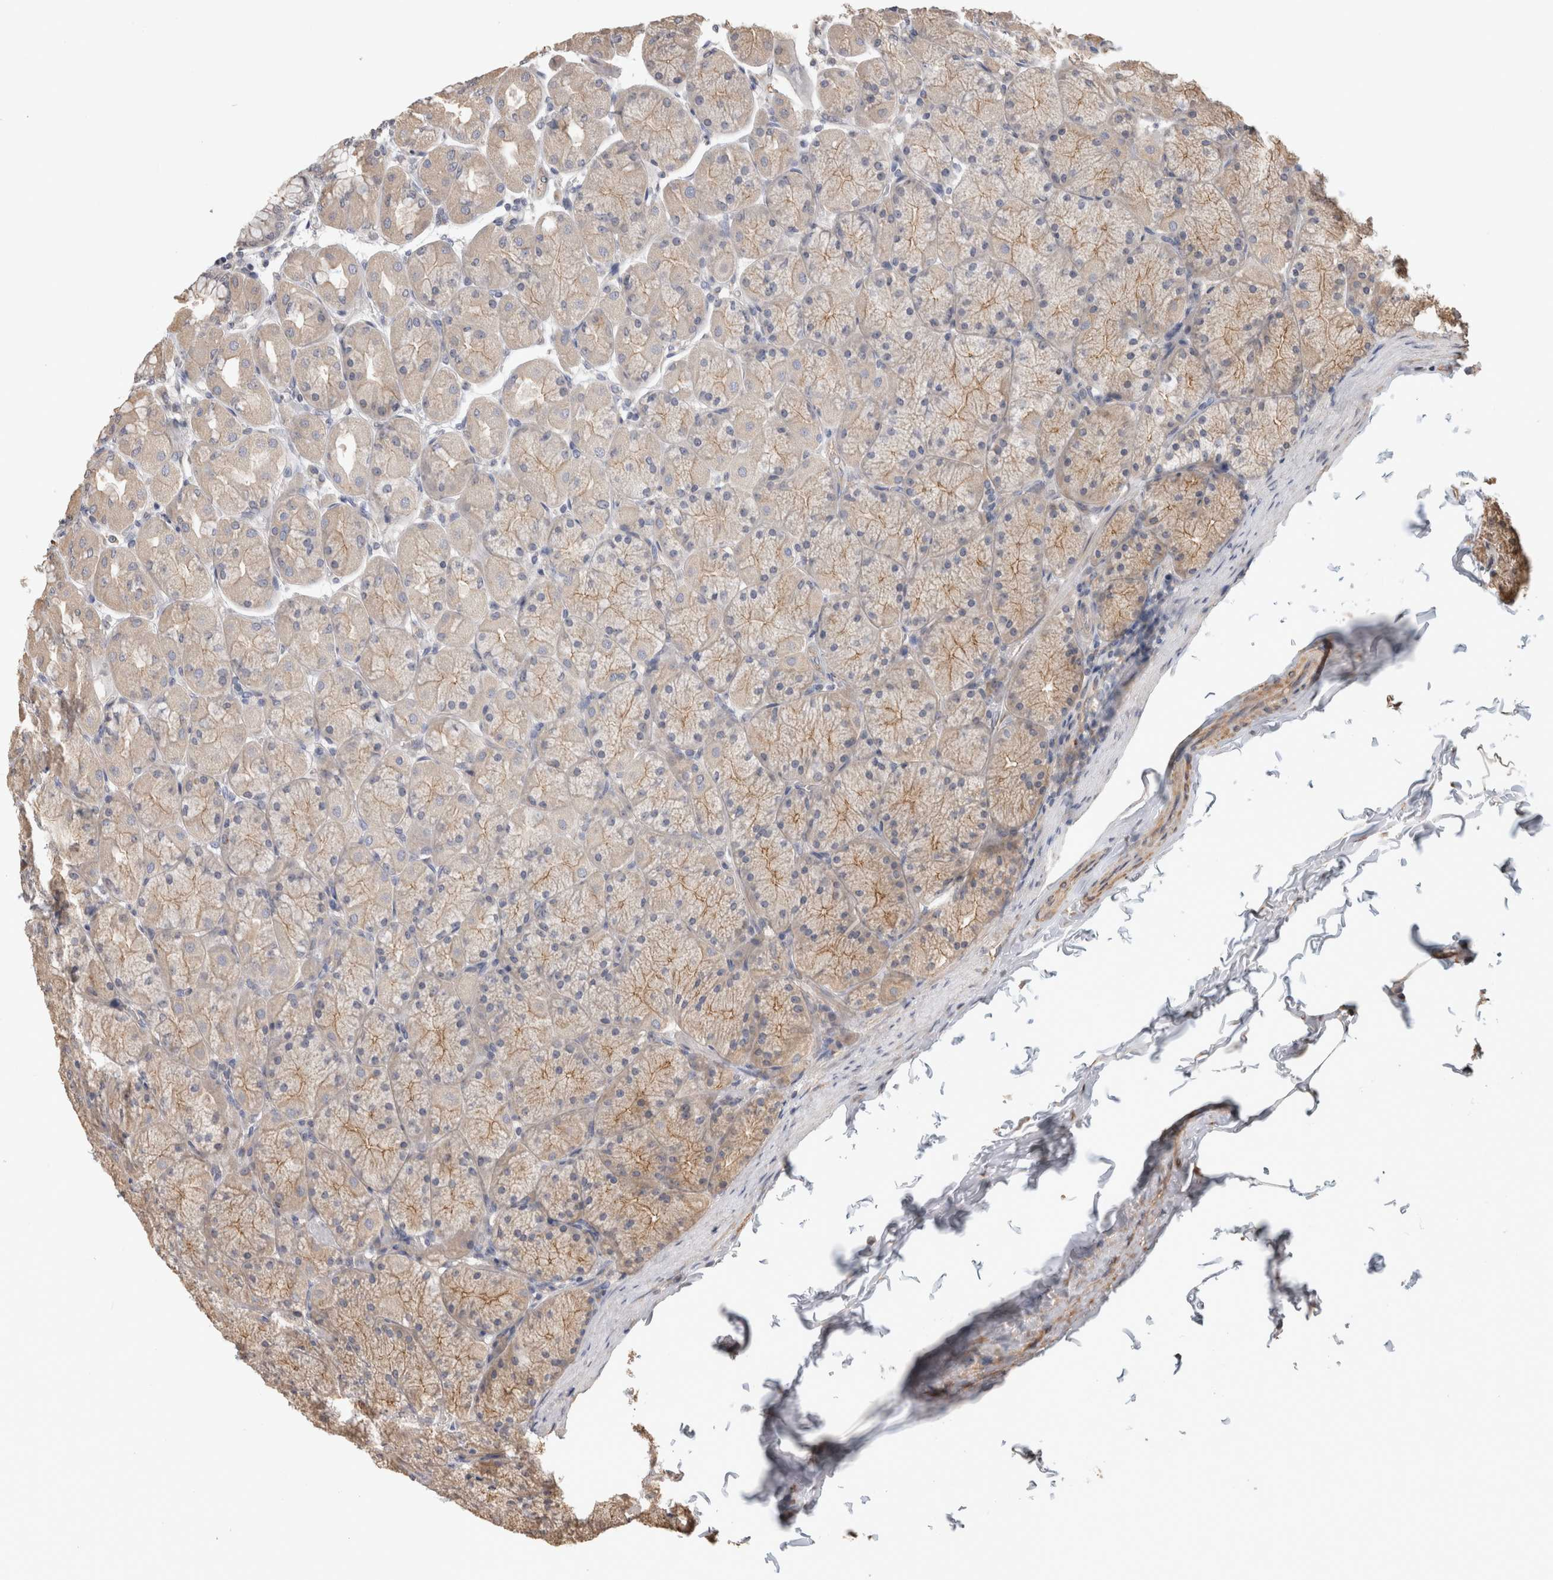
{"staining": {"intensity": "weak", "quantity": "25%-75%", "location": "cytoplasmic/membranous"}, "tissue": "stomach", "cell_type": "Glandular cells", "image_type": "normal", "snomed": [{"axis": "morphology", "description": "Normal tissue, NOS"}, {"axis": "topography", "description": "Stomach, upper"}], "caption": "Immunohistochemical staining of normal stomach displays weak cytoplasmic/membranous protein staining in approximately 25%-75% of glandular cells.", "gene": "CLIP1", "patient": {"sex": "female", "age": 56}}